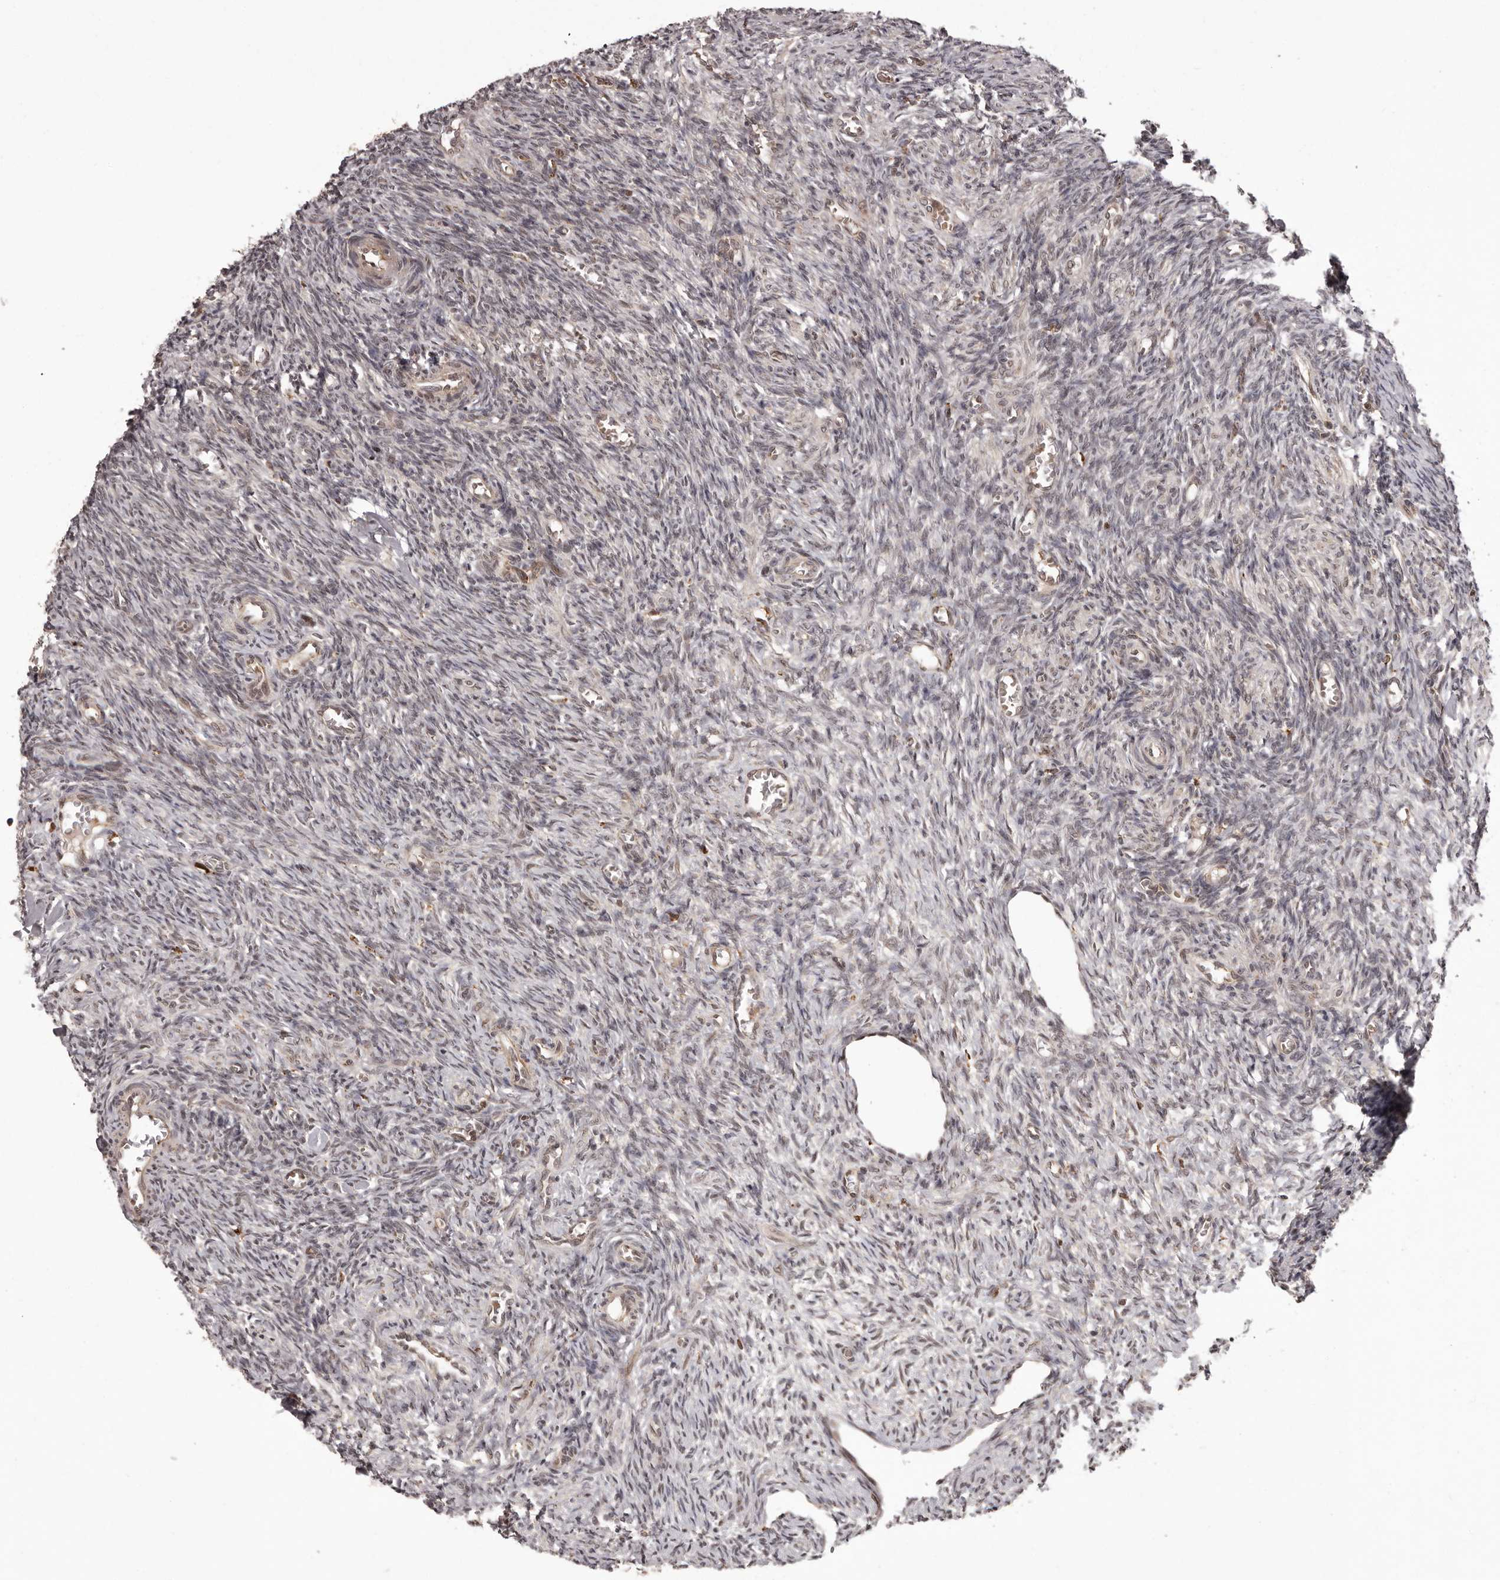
{"staining": {"intensity": "weak", "quantity": "<25%", "location": "nuclear"}, "tissue": "ovary", "cell_type": "Ovarian stroma cells", "image_type": "normal", "snomed": [{"axis": "morphology", "description": "Normal tissue, NOS"}, {"axis": "topography", "description": "Ovary"}], "caption": "Human ovary stained for a protein using immunohistochemistry displays no positivity in ovarian stroma cells.", "gene": "IL32", "patient": {"sex": "female", "age": 27}}